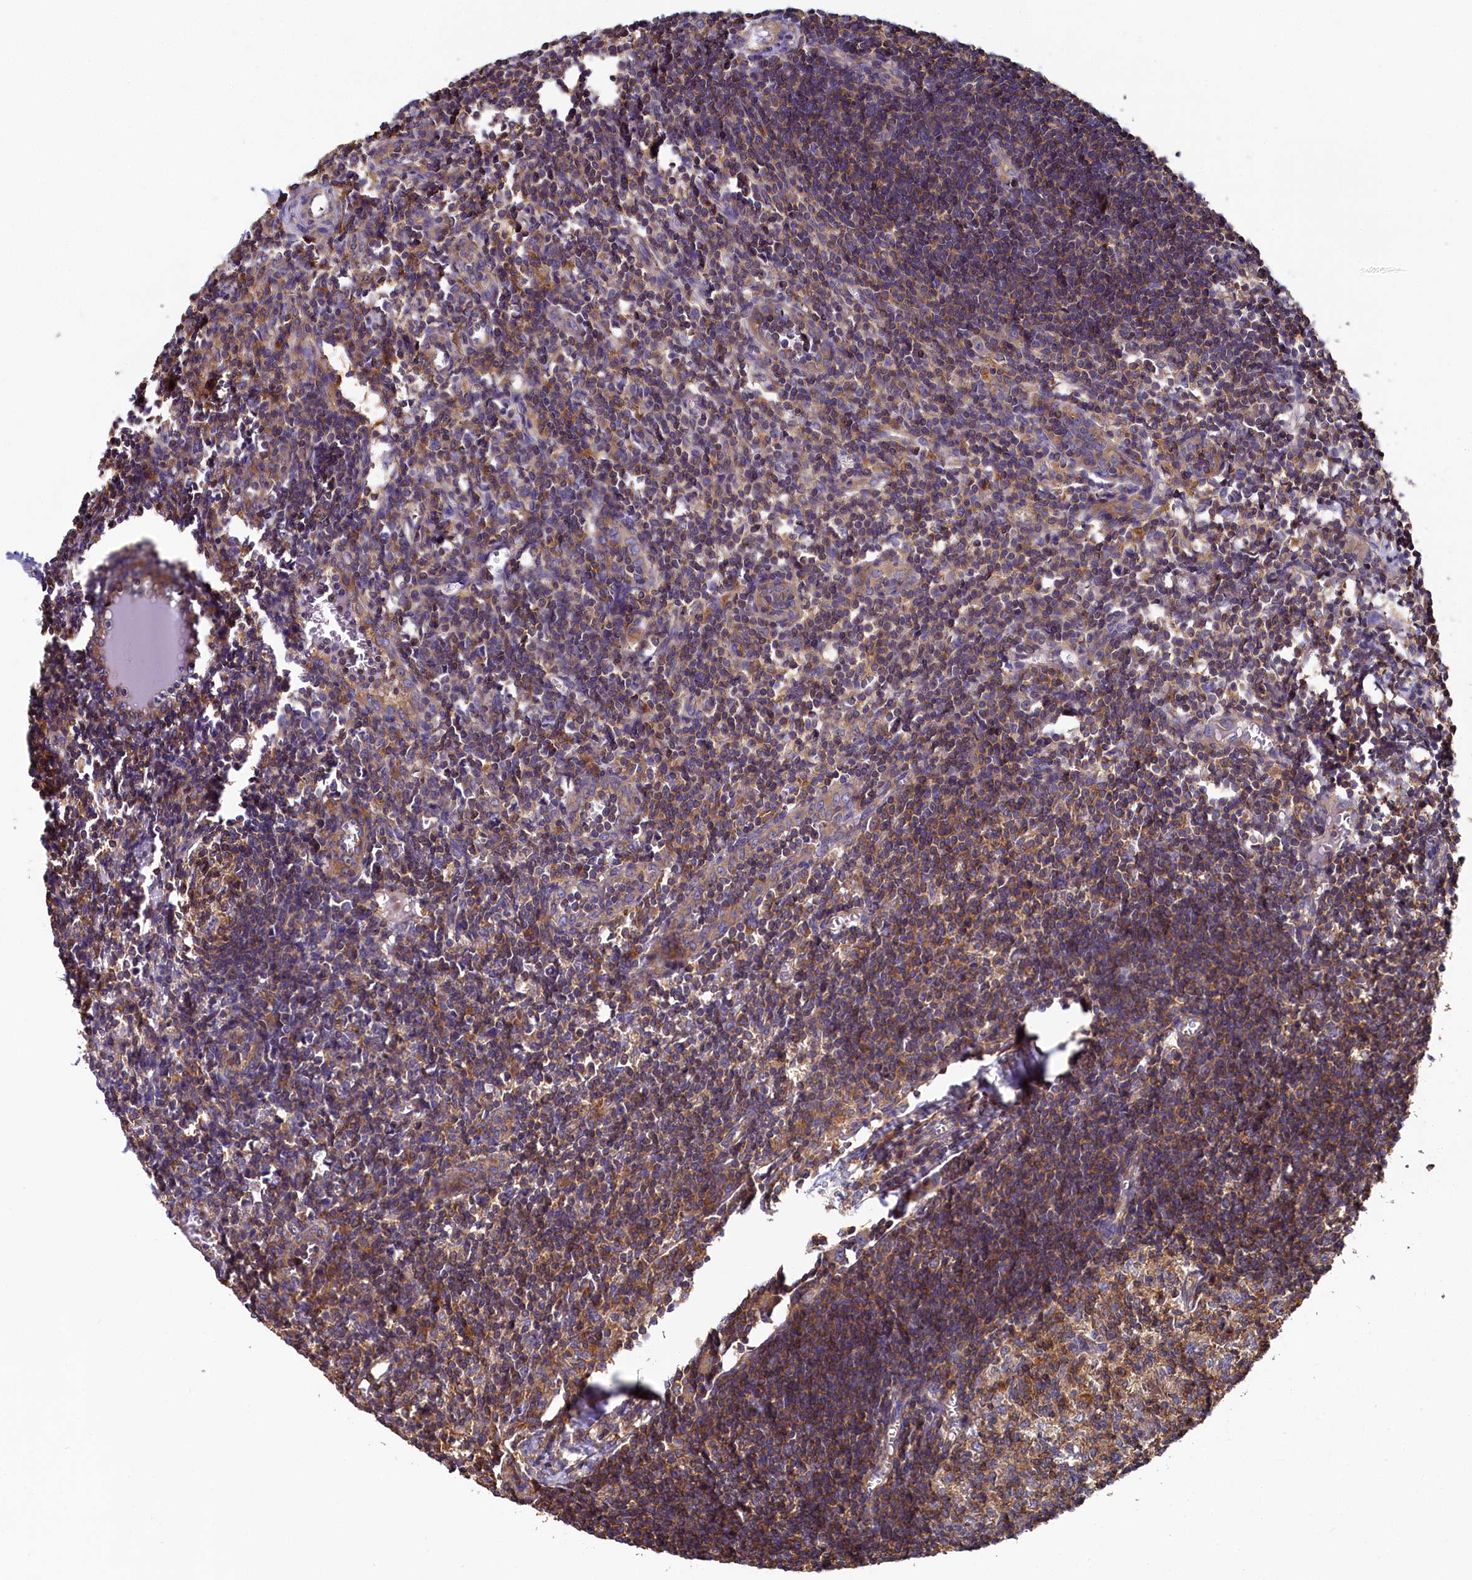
{"staining": {"intensity": "moderate", "quantity": ">75%", "location": "cytoplasmic/membranous"}, "tissue": "lymph node", "cell_type": "Germinal center cells", "image_type": "normal", "snomed": [{"axis": "morphology", "description": "Normal tissue, NOS"}, {"axis": "morphology", "description": "Malignant melanoma, Metastatic site"}, {"axis": "topography", "description": "Lymph node"}], "caption": "Lymph node stained with DAB (3,3'-diaminobenzidine) immunohistochemistry (IHC) displays medium levels of moderate cytoplasmic/membranous expression in approximately >75% of germinal center cells. Using DAB (brown) and hematoxylin (blue) stains, captured at high magnification using brightfield microscopy.", "gene": "PPIP5K1", "patient": {"sex": "male", "age": 41}}